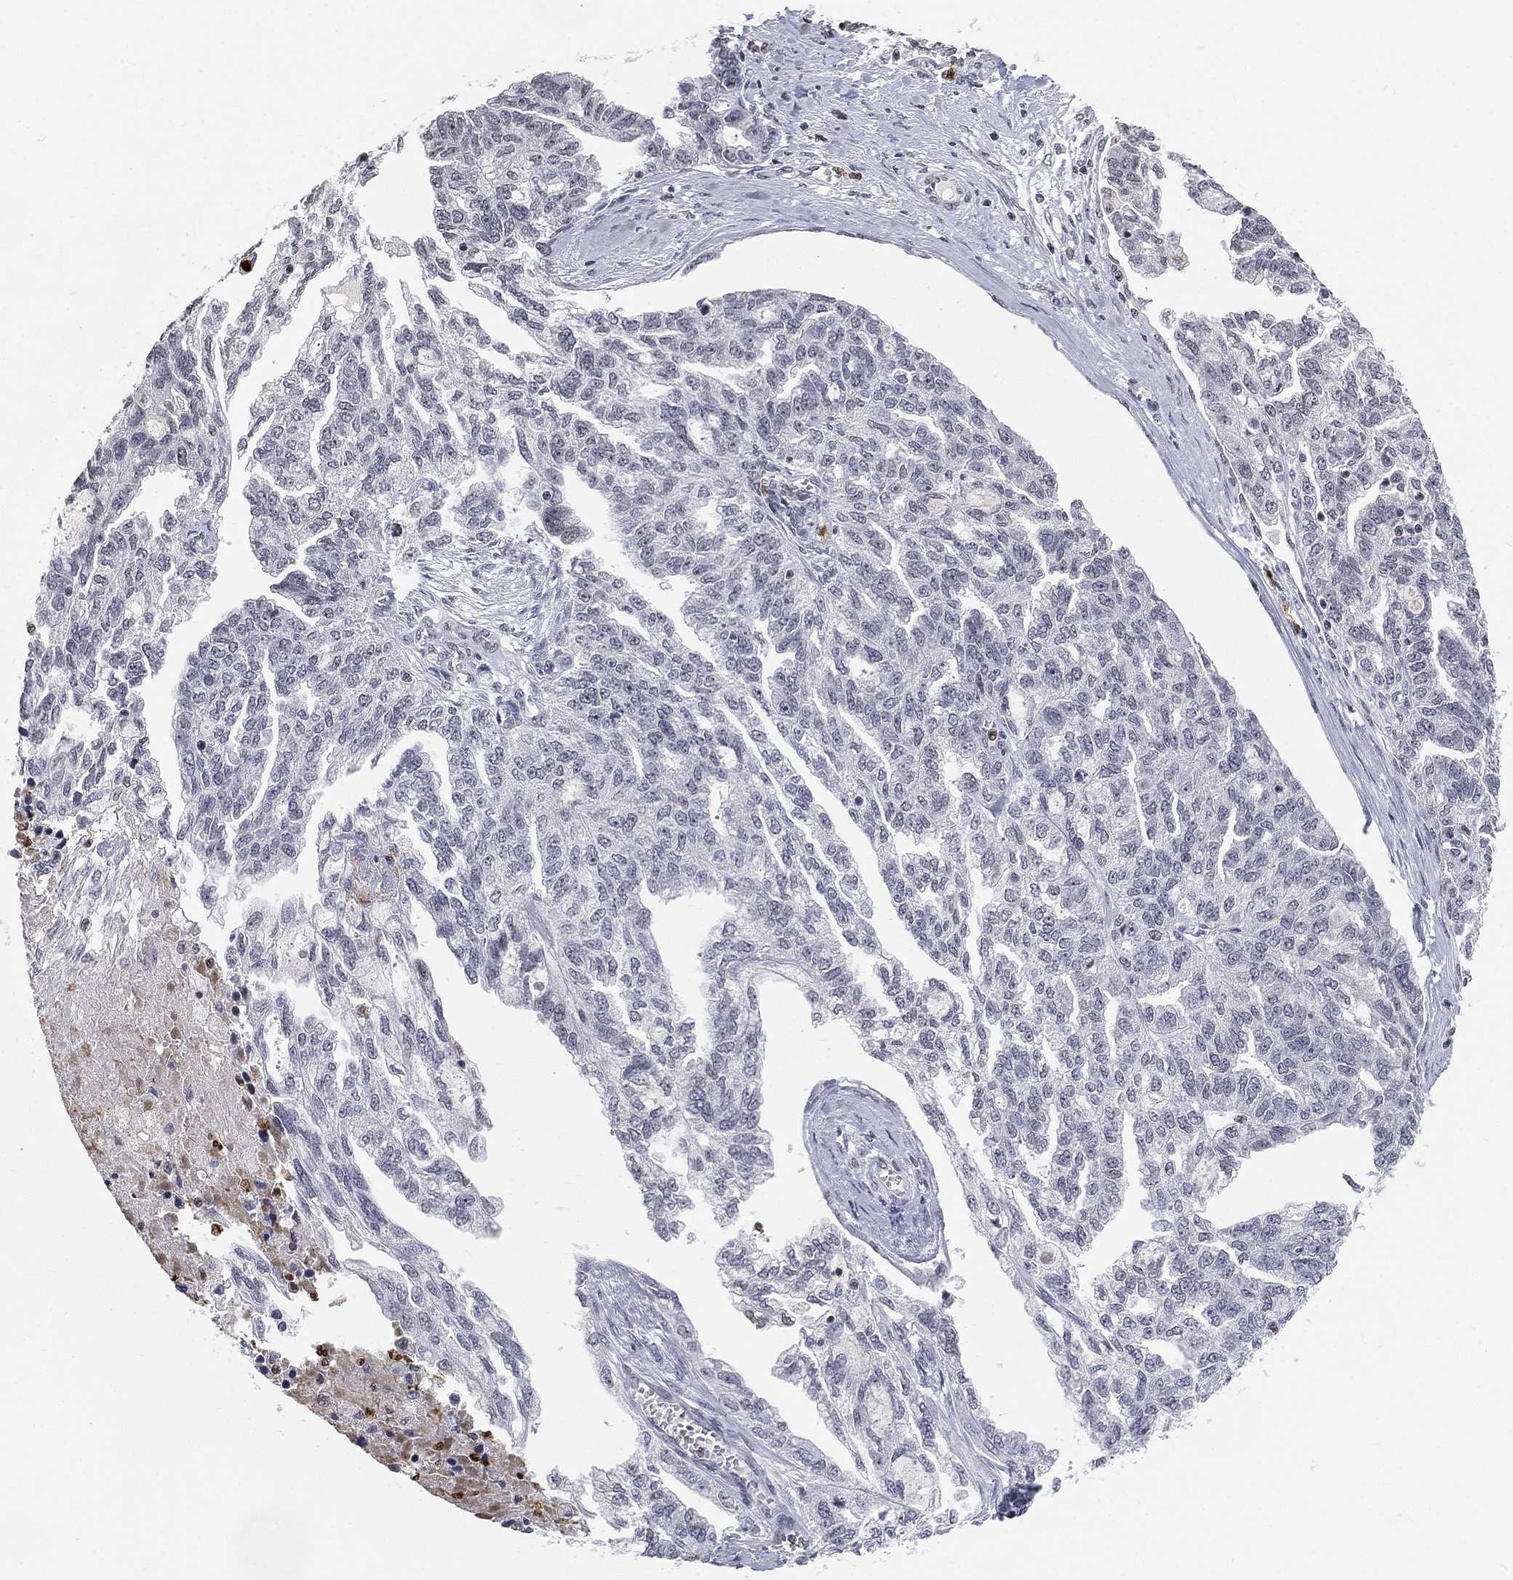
{"staining": {"intensity": "negative", "quantity": "none", "location": "none"}, "tissue": "ovarian cancer", "cell_type": "Tumor cells", "image_type": "cancer", "snomed": [{"axis": "morphology", "description": "Cystadenocarcinoma, serous, NOS"}, {"axis": "topography", "description": "Ovary"}], "caption": "There is no significant positivity in tumor cells of ovarian cancer.", "gene": "ARG1", "patient": {"sex": "female", "age": 51}}